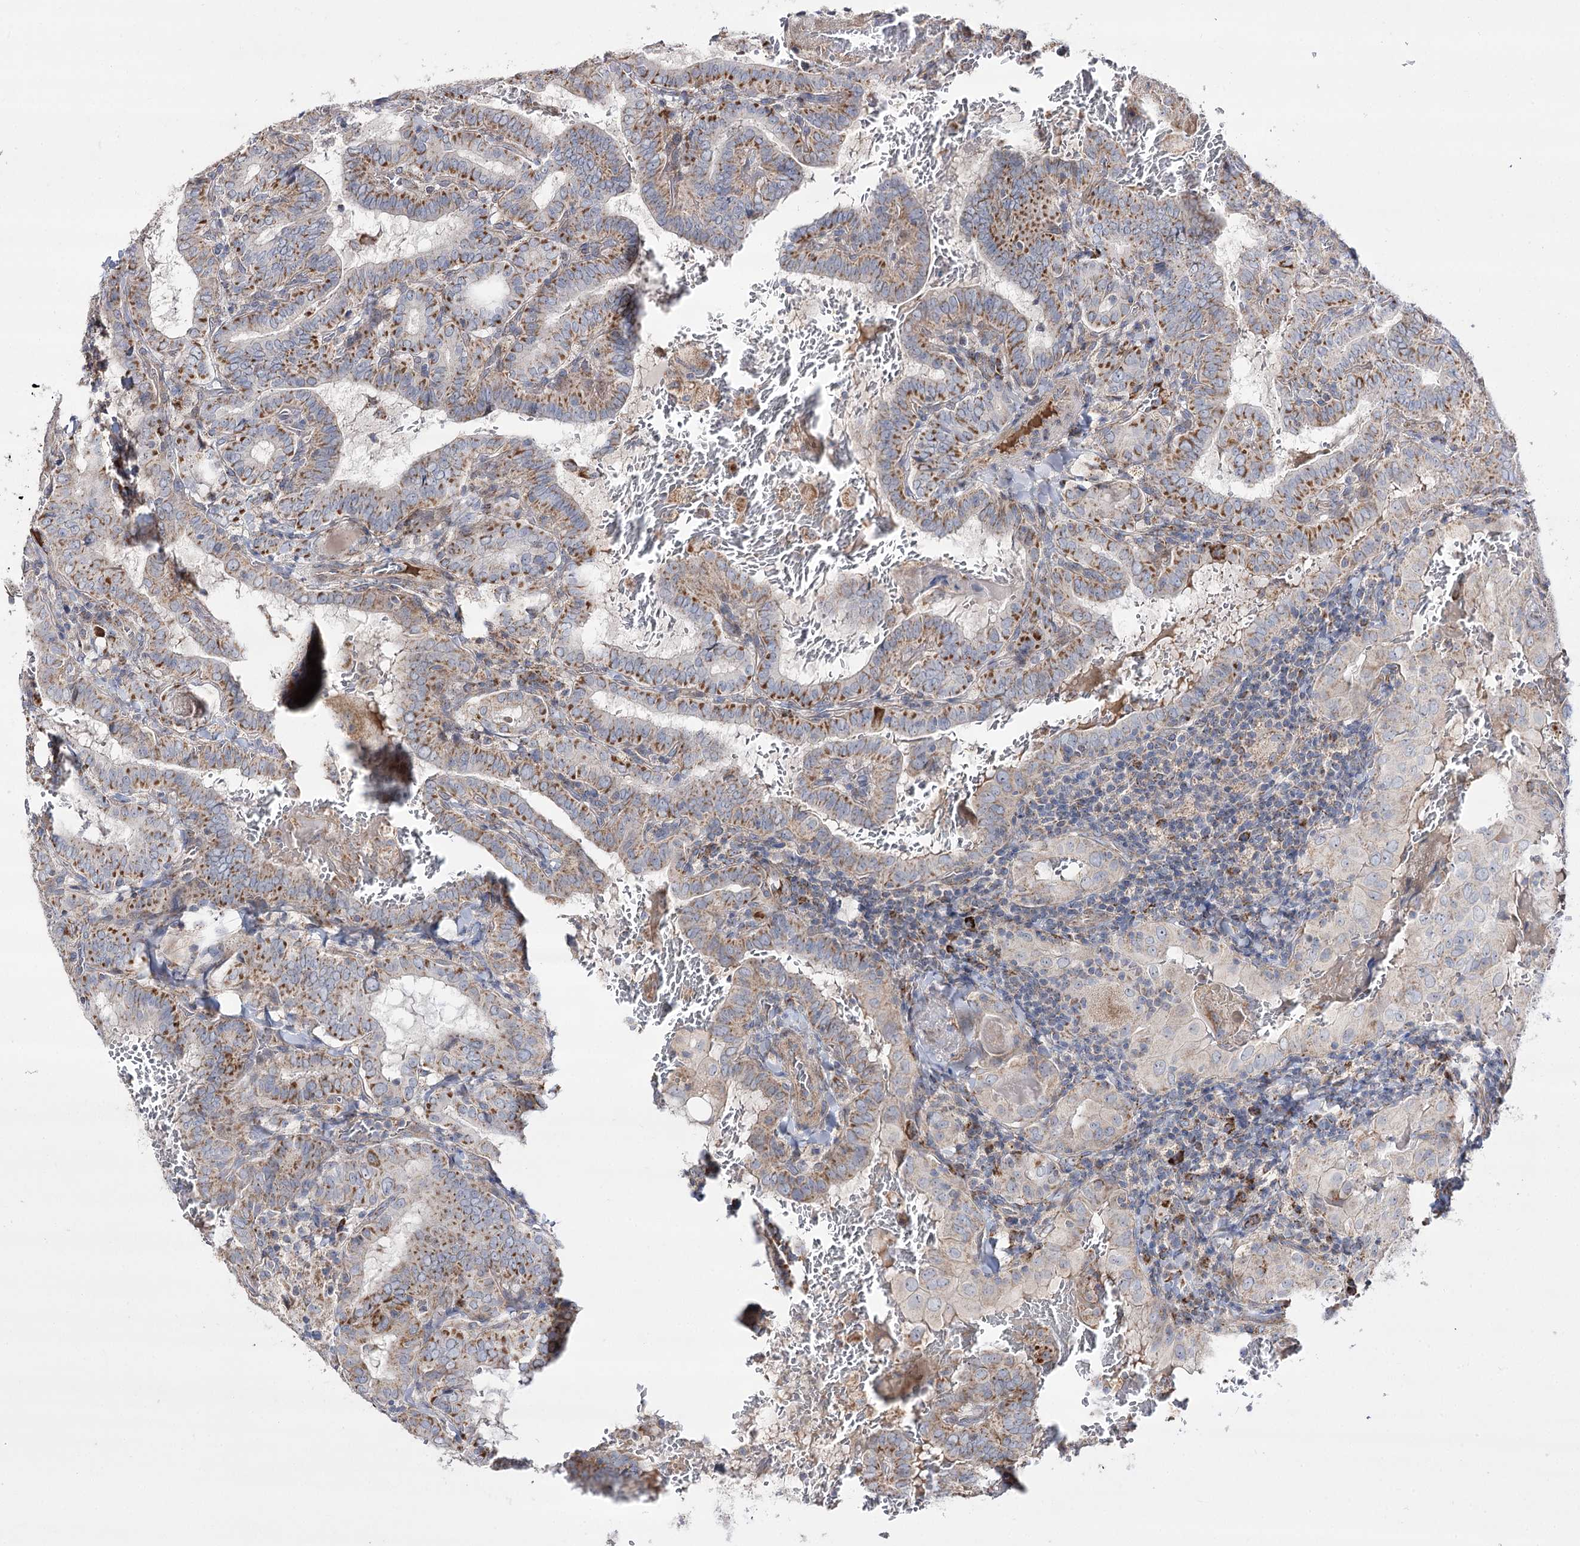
{"staining": {"intensity": "moderate", "quantity": ">75%", "location": "cytoplasmic/membranous"}, "tissue": "thyroid cancer", "cell_type": "Tumor cells", "image_type": "cancer", "snomed": [{"axis": "morphology", "description": "Papillary adenocarcinoma, NOS"}, {"axis": "topography", "description": "Thyroid gland"}], "caption": "Moderate cytoplasmic/membranous positivity for a protein is seen in approximately >75% of tumor cells of papillary adenocarcinoma (thyroid) using immunohistochemistry.", "gene": "NADK2", "patient": {"sex": "female", "age": 72}}